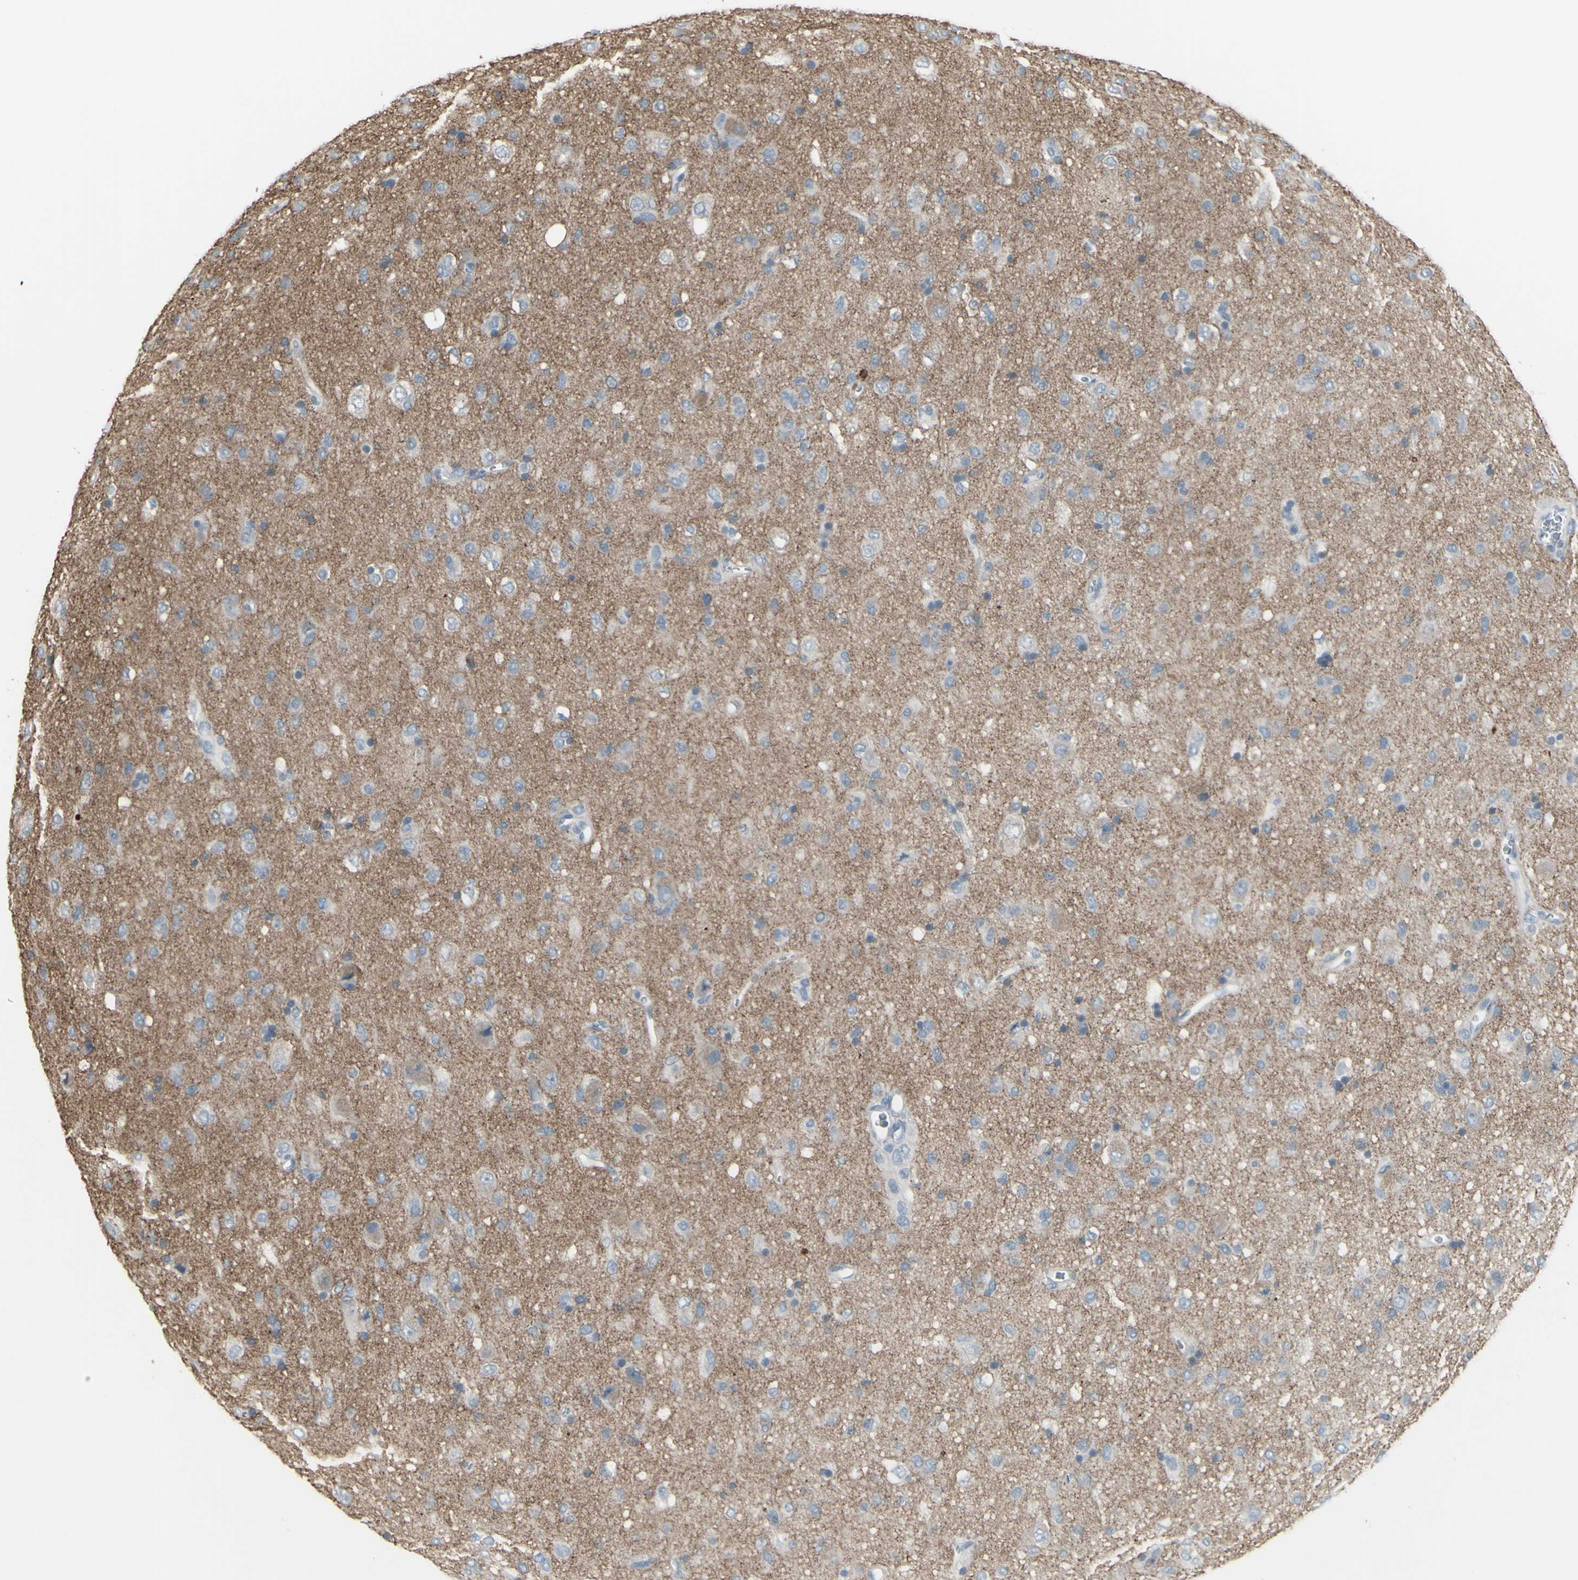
{"staining": {"intensity": "weak", "quantity": "<25%", "location": "cytoplasmic/membranous"}, "tissue": "glioma", "cell_type": "Tumor cells", "image_type": "cancer", "snomed": [{"axis": "morphology", "description": "Glioma, malignant, Low grade"}, {"axis": "topography", "description": "Brain"}], "caption": "DAB immunohistochemical staining of human malignant glioma (low-grade) demonstrates no significant positivity in tumor cells. The staining is performed using DAB (3,3'-diaminobenzidine) brown chromogen with nuclei counter-stained in using hematoxylin.", "gene": "RAB3A", "patient": {"sex": "male", "age": 77}}